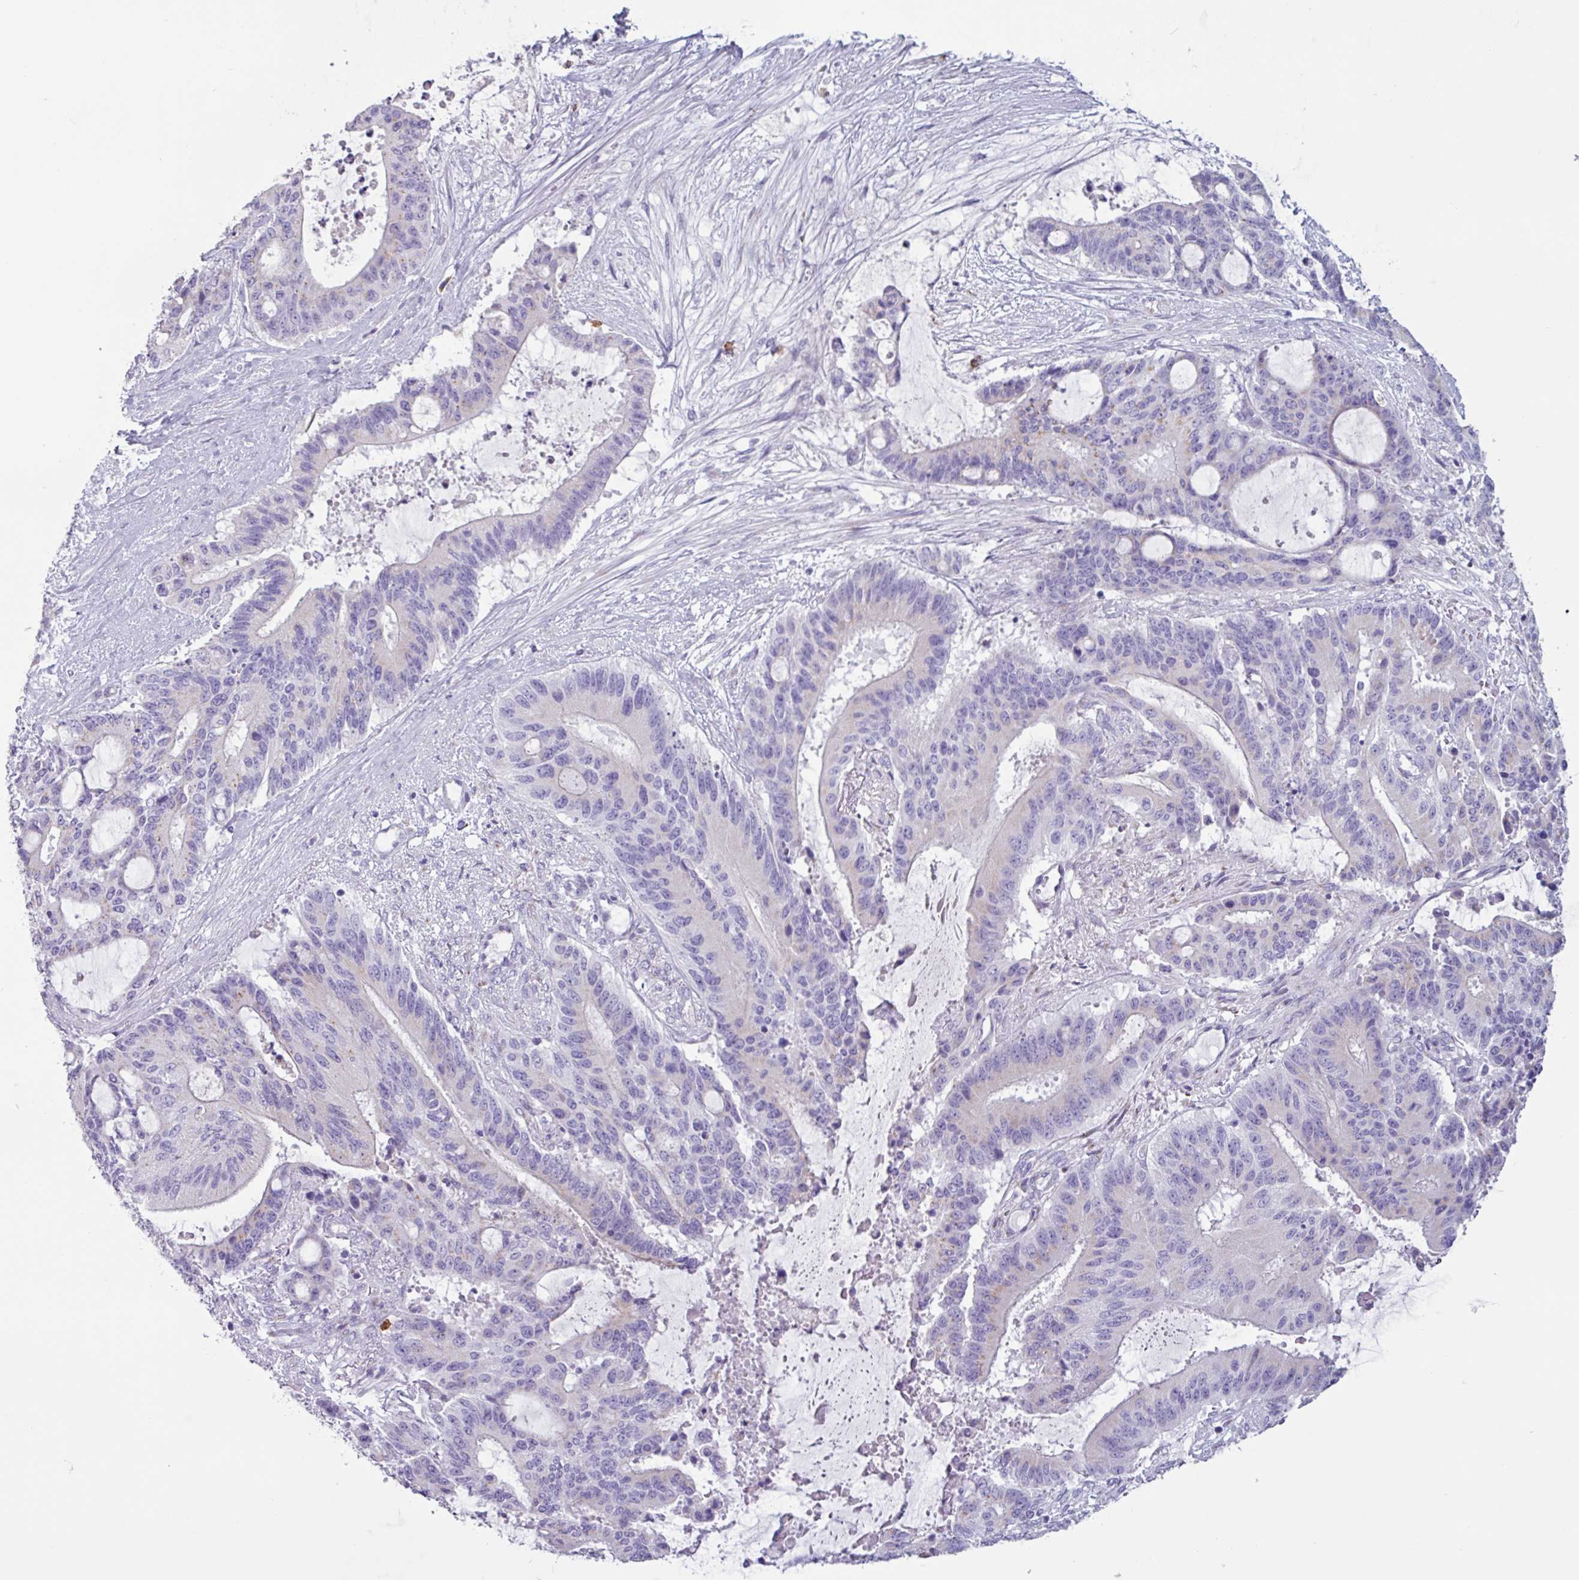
{"staining": {"intensity": "negative", "quantity": "none", "location": "none"}, "tissue": "liver cancer", "cell_type": "Tumor cells", "image_type": "cancer", "snomed": [{"axis": "morphology", "description": "Normal tissue, NOS"}, {"axis": "morphology", "description": "Cholangiocarcinoma"}, {"axis": "topography", "description": "Liver"}, {"axis": "topography", "description": "Peripheral nerve tissue"}], "caption": "A photomicrograph of human liver cancer (cholangiocarcinoma) is negative for staining in tumor cells.", "gene": "ADGRE1", "patient": {"sex": "female", "age": 73}}